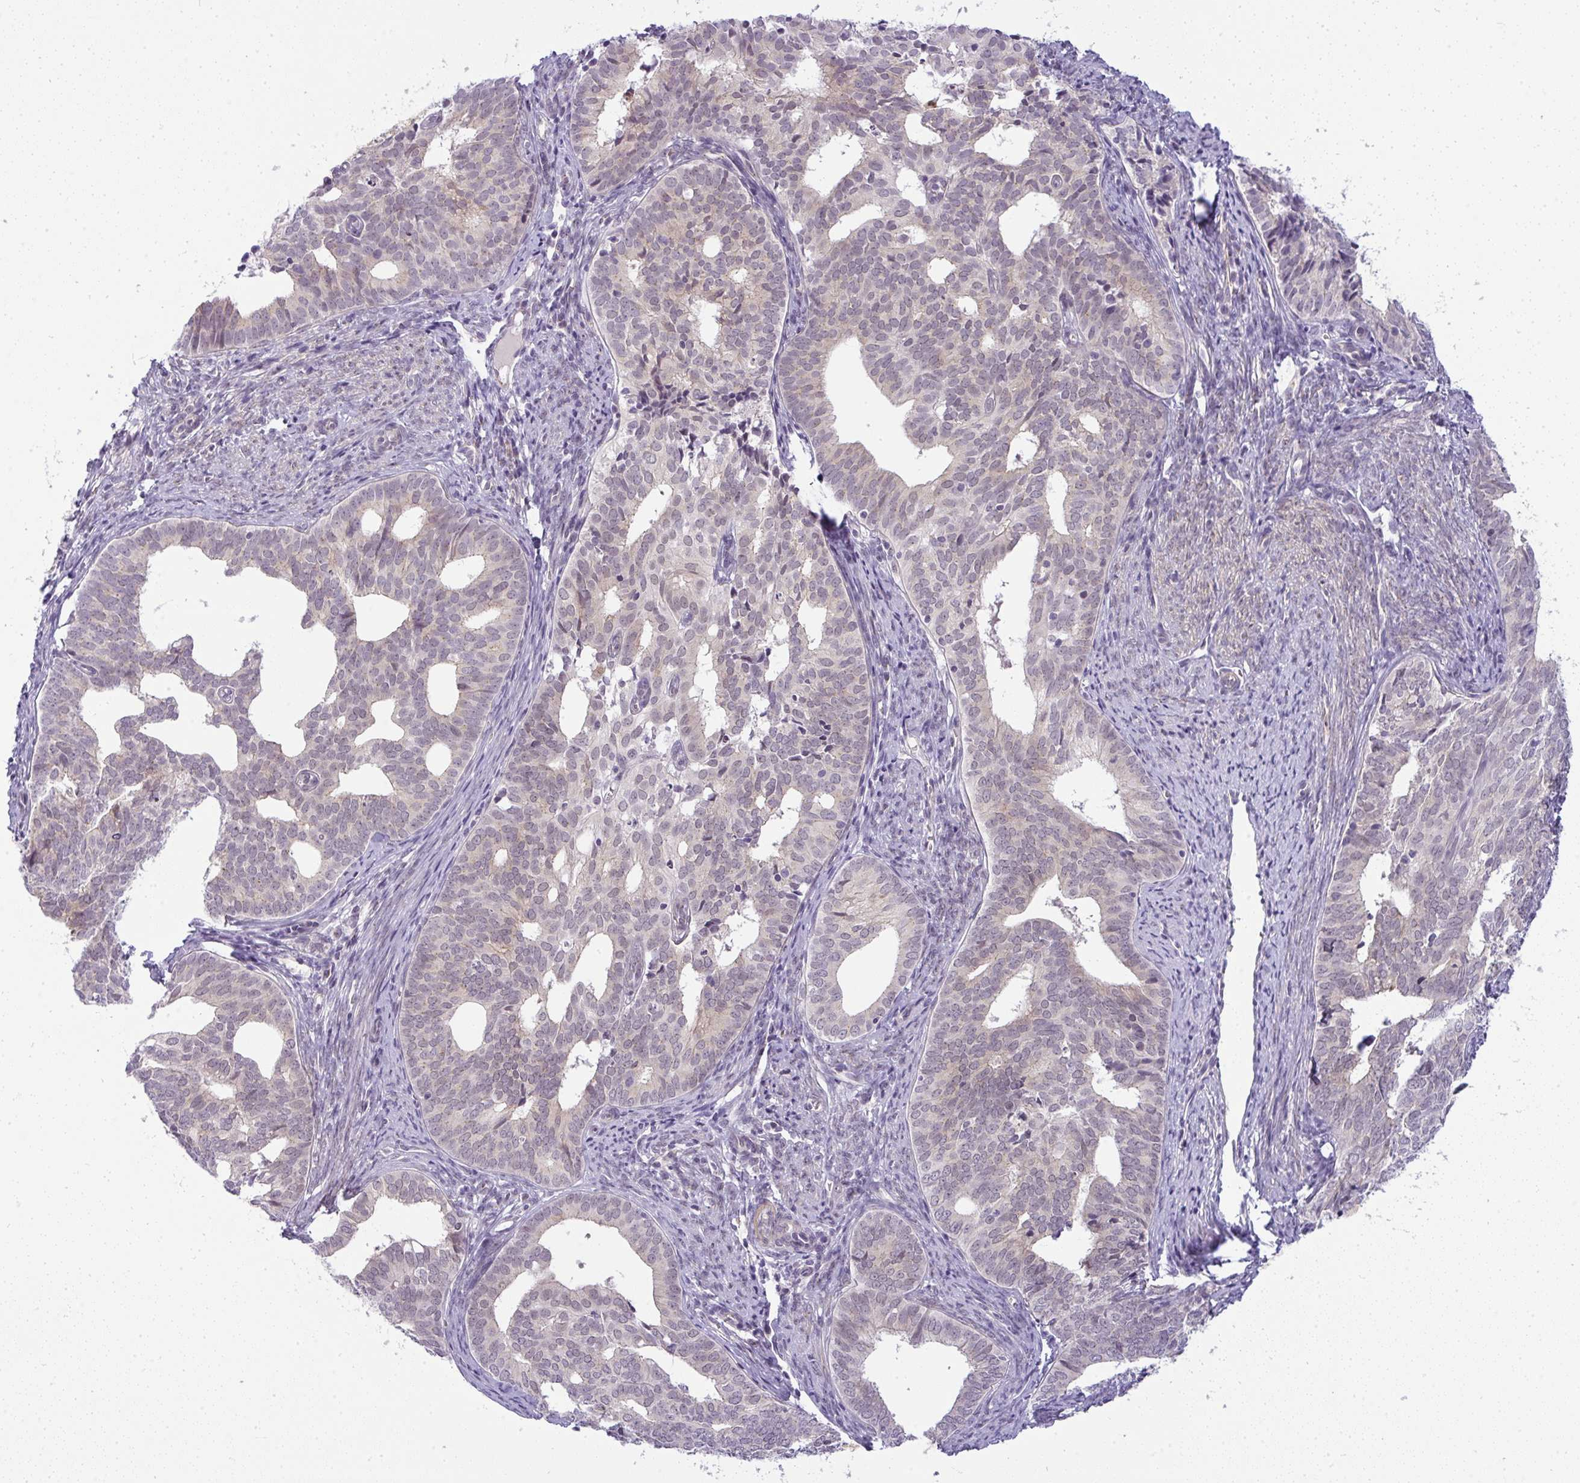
{"staining": {"intensity": "negative", "quantity": "none", "location": "none"}, "tissue": "endometrial cancer", "cell_type": "Tumor cells", "image_type": "cancer", "snomed": [{"axis": "morphology", "description": "Adenocarcinoma, NOS"}, {"axis": "topography", "description": "Endometrium"}], "caption": "Protein analysis of endometrial cancer shows no significant positivity in tumor cells. The staining is performed using DAB (3,3'-diaminobenzidine) brown chromogen with nuclei counter-stained in using hematoxylin.", "gene": "DZIP1", "patient": {"sex": "female", "age": 75}}